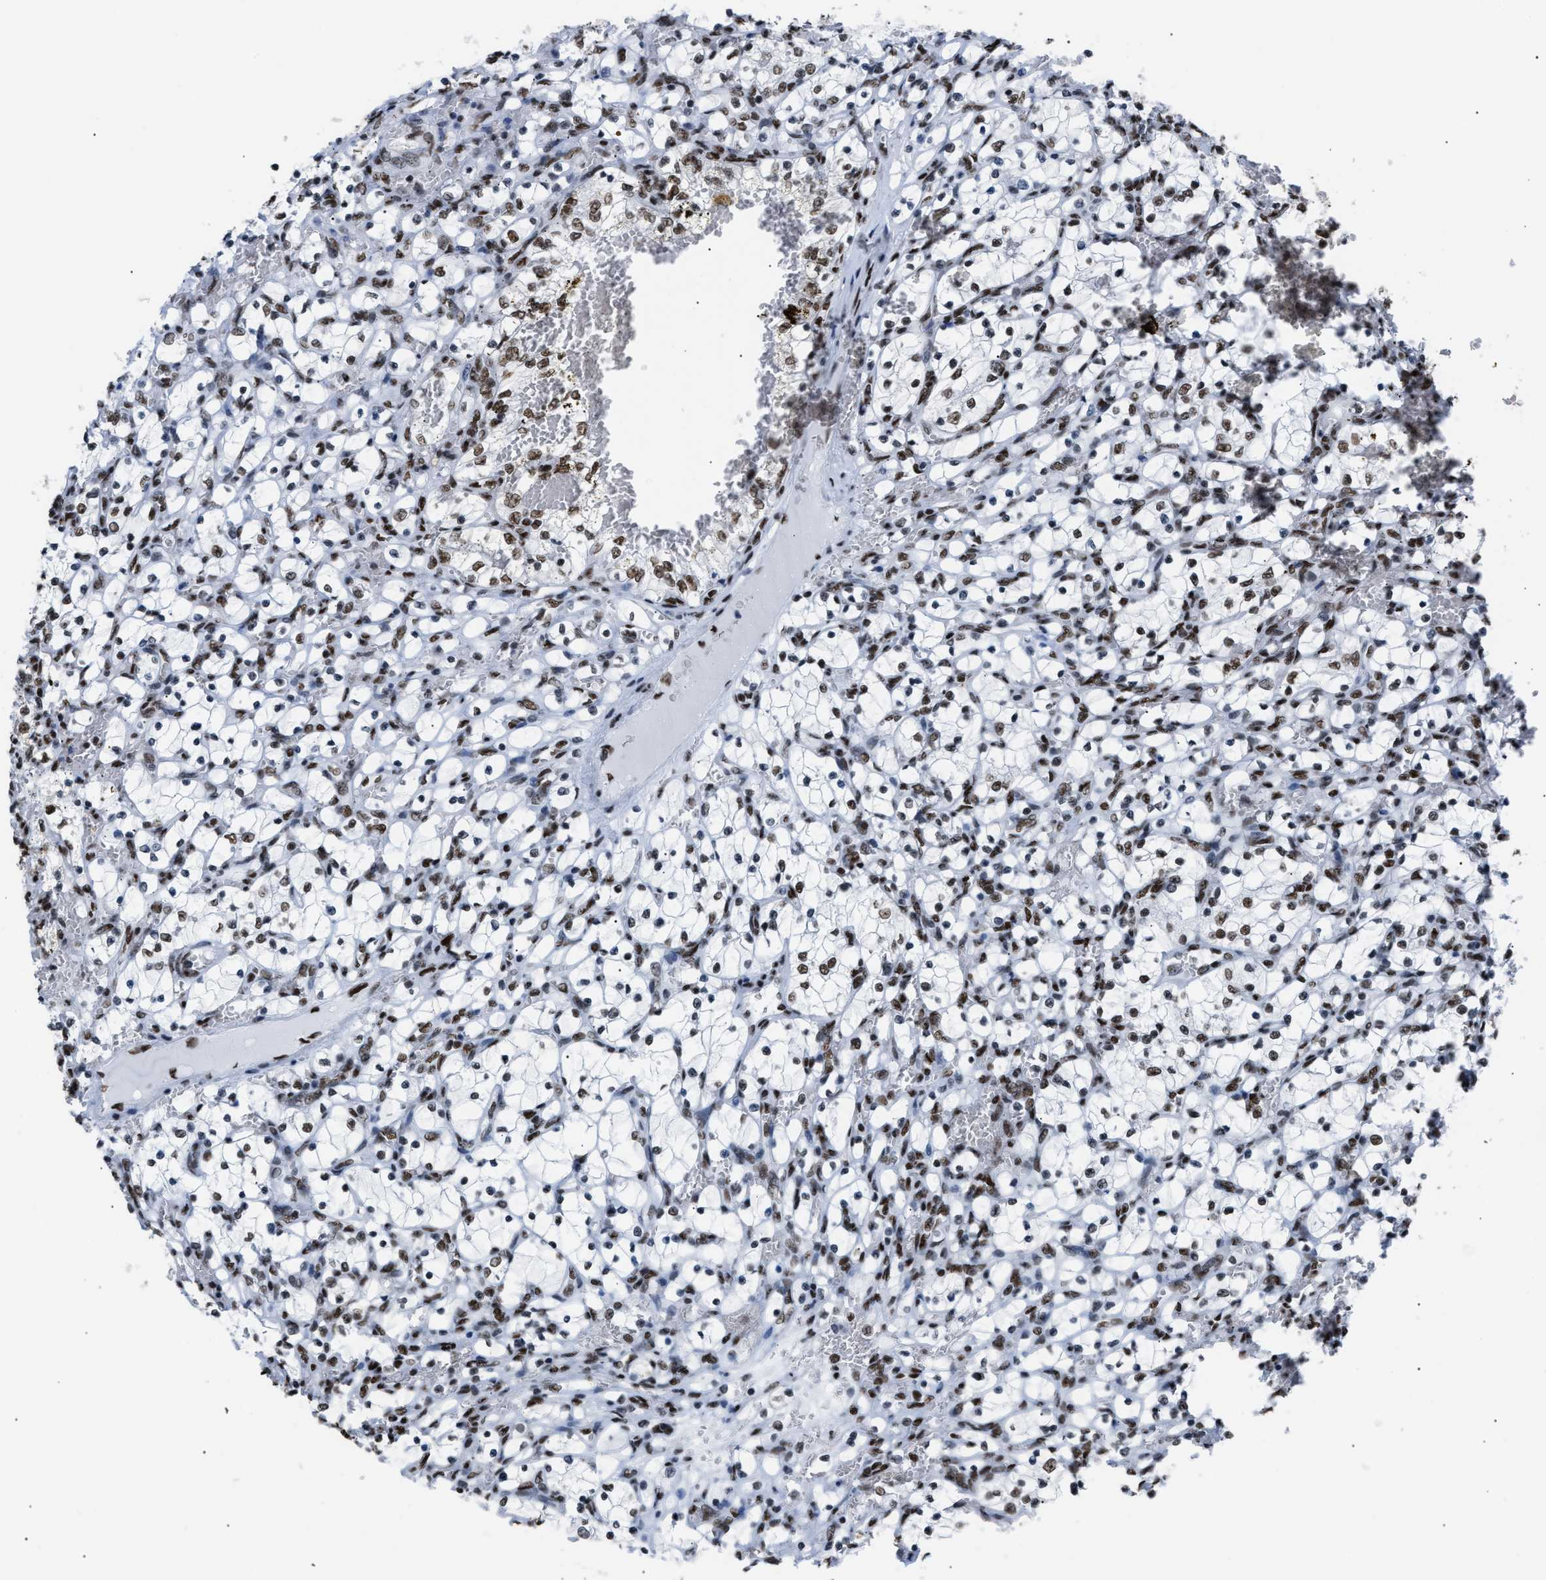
{"staining": {"intensity": "moderate", "quantity": ">75%", "location": "nuclear"}, "tissue": "renal cancer", "cell_type": "Tumor cells", "image_type": "cancer", "snomed": [{"axis": "morphology", "description": "Adenocarcinoma, NOS"}, {"axis": "topography", "description": "Kidney"}], "caption": "Renal adenocarcinoma stained for a protein (brown) reveals moderate nuclear positive expression in approximately >75% of tumor cells.", "gene": "CCAR2", "patient": {"sex": "female", "age": 69}}